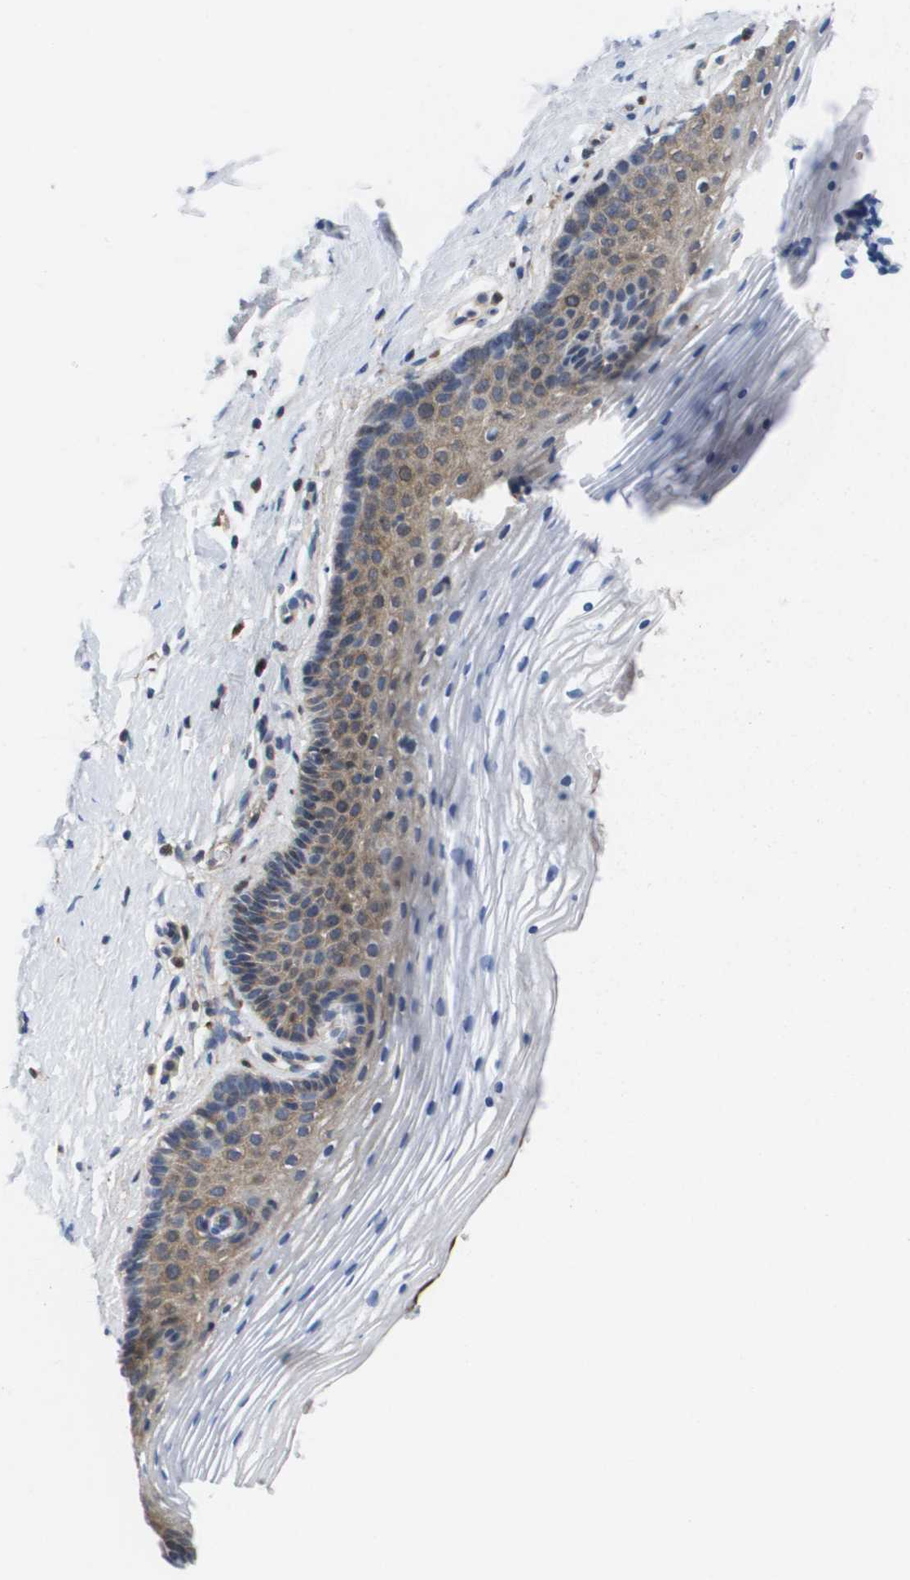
{"staining": {"intensity": "weak", "quantity": "<25%", "location": "cytoplasmic/membranous"}, "tissue": "vagina", "cell_type": "Squamous epithelial cells", "image_type": "normal", "snomed": [{"axis": "morphology", "description": "Normal tissue, NOS"}, {"axis": "topography", "description": "Vagina"}], "caption": "IHC of normal vagina exhibits no staining in squamous epithelial cells. (Brightfield microscopy of DAB (3,3'-diaminobenzidine) IHC at high magnification).", "gene": "SERPINC1", "patient": {"sex": "female", "age": 32}}